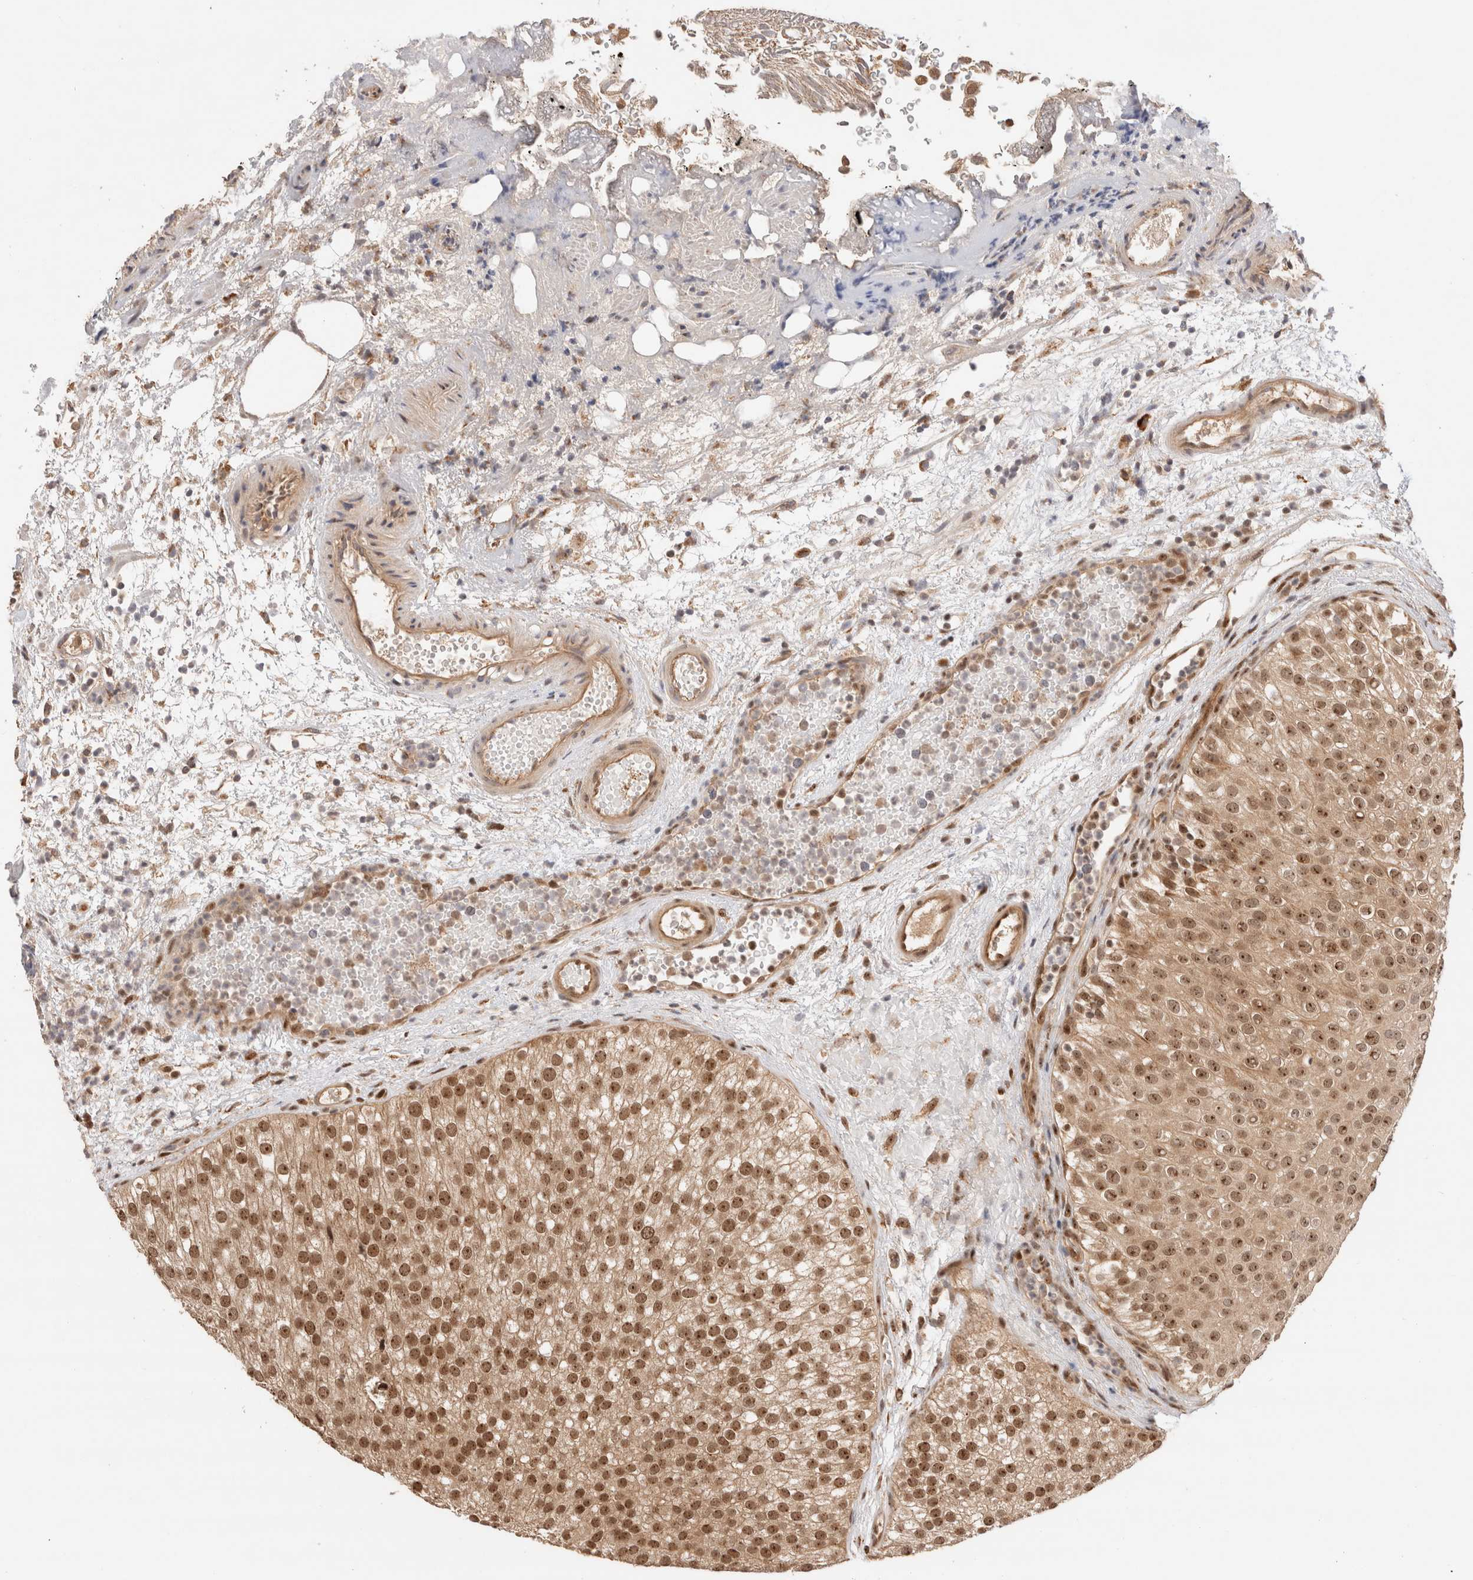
{"staining": {"intensity": "moderate", "quantity": ">75%", "location": "cytoplasmic/membranous,nuclear"}, "tissue": "urothelial cancer", "cell_type": "Tumor cells", "image_type": "cancer", "snomed": [{"axis": "morphology", "description": "Urothelial carcinoma, Low grade"}, {"axis": "topography", "description": "Urinary bladder"}], "caption": "A medium amount of moderate cytoplasmic/membranous and nuclear staining is appreciated in about >75% of tumor cells in low-grade urothelial carcinoma tissue.", "gene": "MPHOSPH6", "patient": {"sex": "male", "age": 78}}